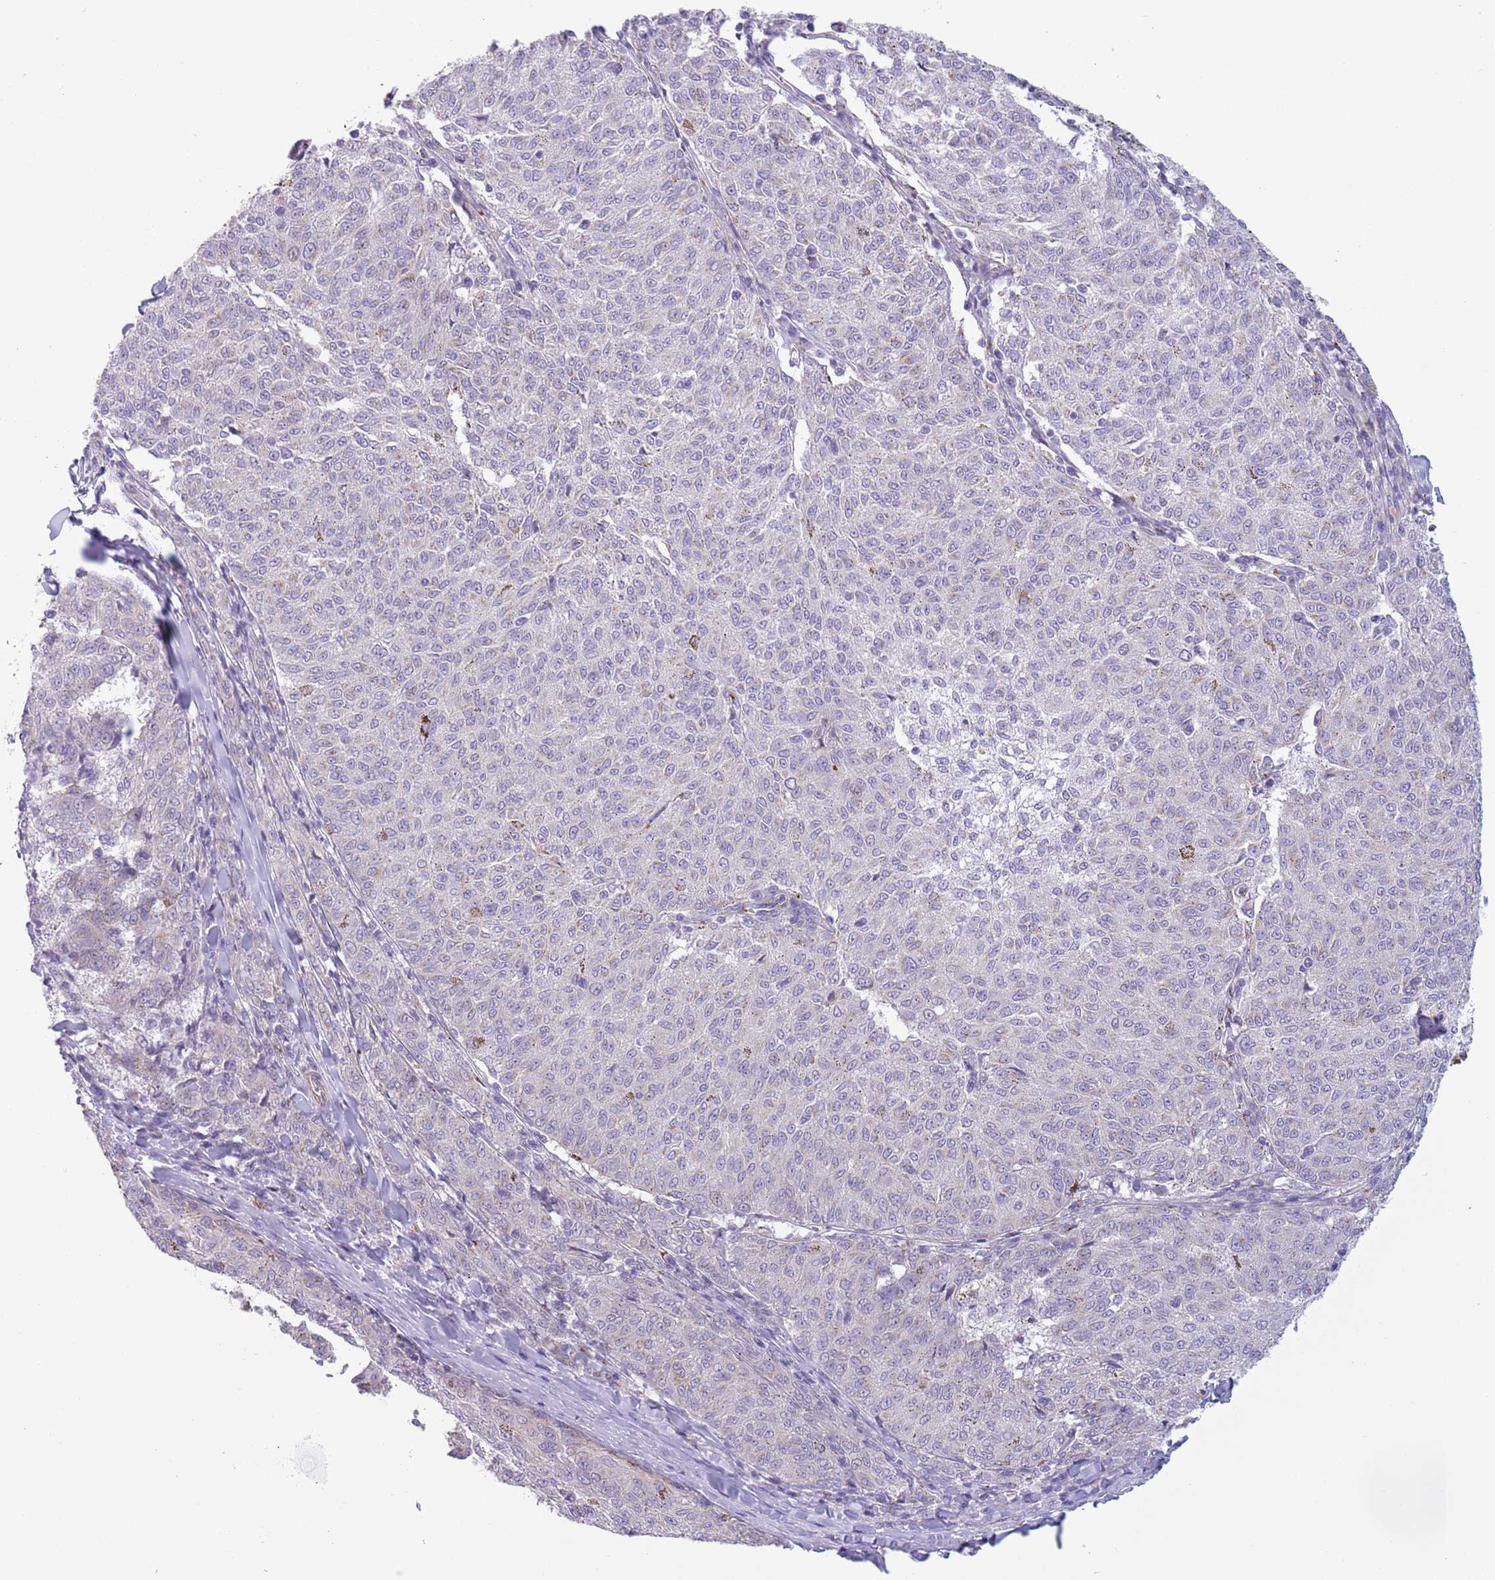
{"staining": {"intensity": "negative", "quantity": "none", "location": "none"}, "tissue": "melanoma", "cell_type": "Tumor cells", "image_type": "cancer", "snomed": [{"axis": "morphology", "description": "Malignant melanoma, NOS"}, {"axis": "topography", "description": "Skin"}], "caption": "Melanoma was stained to show a protein in brown. There is no significant positivity in tumor cells.", "gene": "C20orf96", "patient": {"sex": "female", "age": 72}}